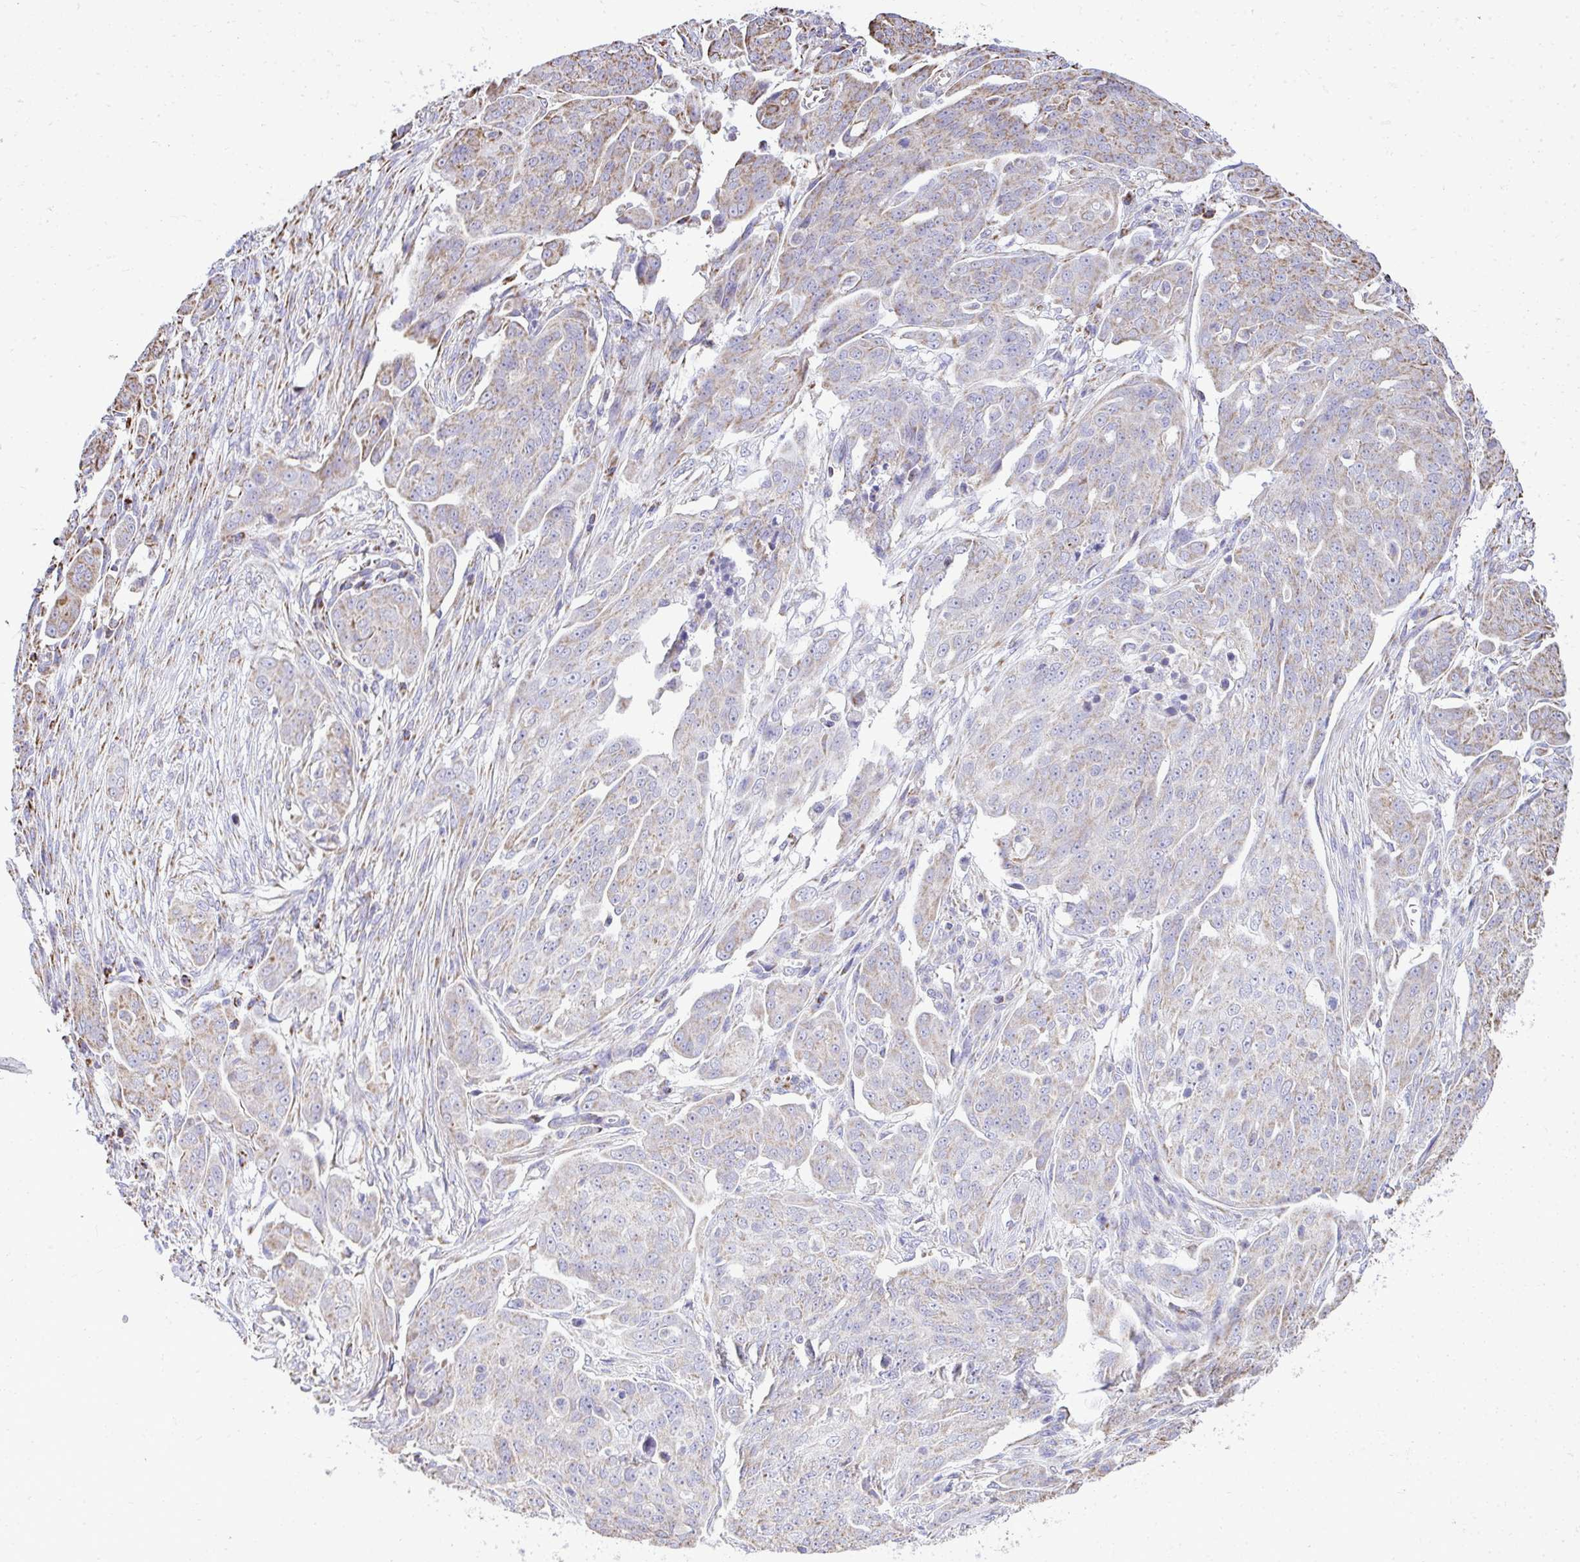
{"staining": {"intensity": "weak", "quantity": "25%-75%", "location": "cytoplasmic/membranous"}, "tissue": "ovarian cancer", "cell_type": "Tumor cells", "image_type": "cancer", "snomed": [{"axis": "morphology", "description": "Carcinoma, endometroid"}, {"axis": "topography", "description": "Ovary"}], "caption": "A histopathology image showing weak cytoplasmic/membranous positivity in about 25%-75% of tumor cells in ovarian cancer (endometroid carcinoma), as visualized by brown immunohistochemical staining.", "gene": "MPZL2", "patient": {"sex": "female", "age": 70}}